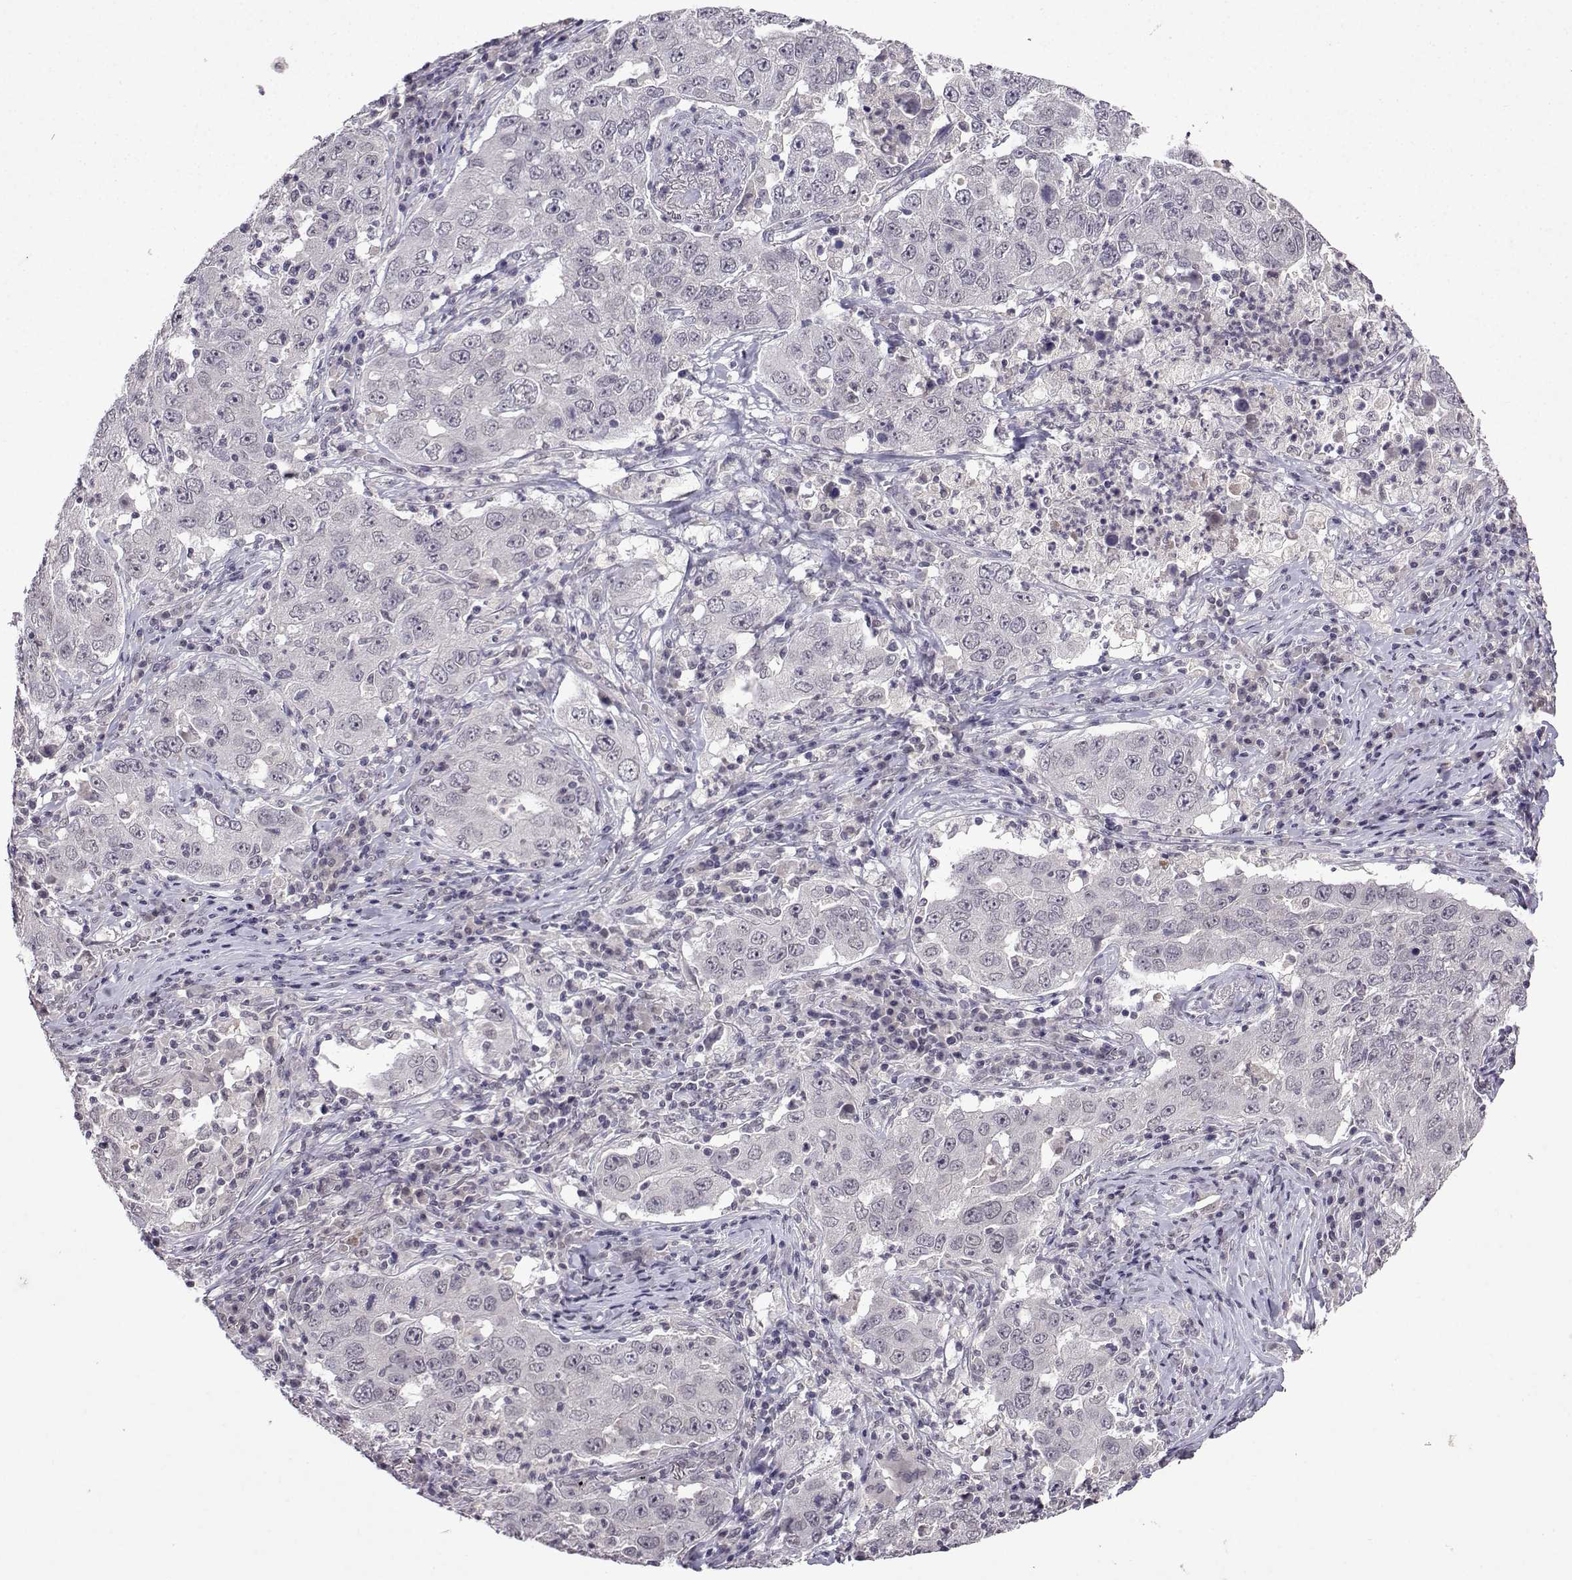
{"staining": {"intensity": "negative", "quantity": "none", "location": "none"}, "tissue": "lung cancer", "cell_type": "Tumor cells", "image_type": "cancer", "snomed": [{"axis": "morphology", "description": "Adenocarcinoma, NOS"}, {"axis": "topography", "description": "Lung"}], "caption": "High power microscopy image of an immunohistochemistry photomicrograph of adenocarcinoma (lung), revealing no significant staining in tumor cells.", "gene": "CCL28", "patient": {"sex": "male", "age": 73}}